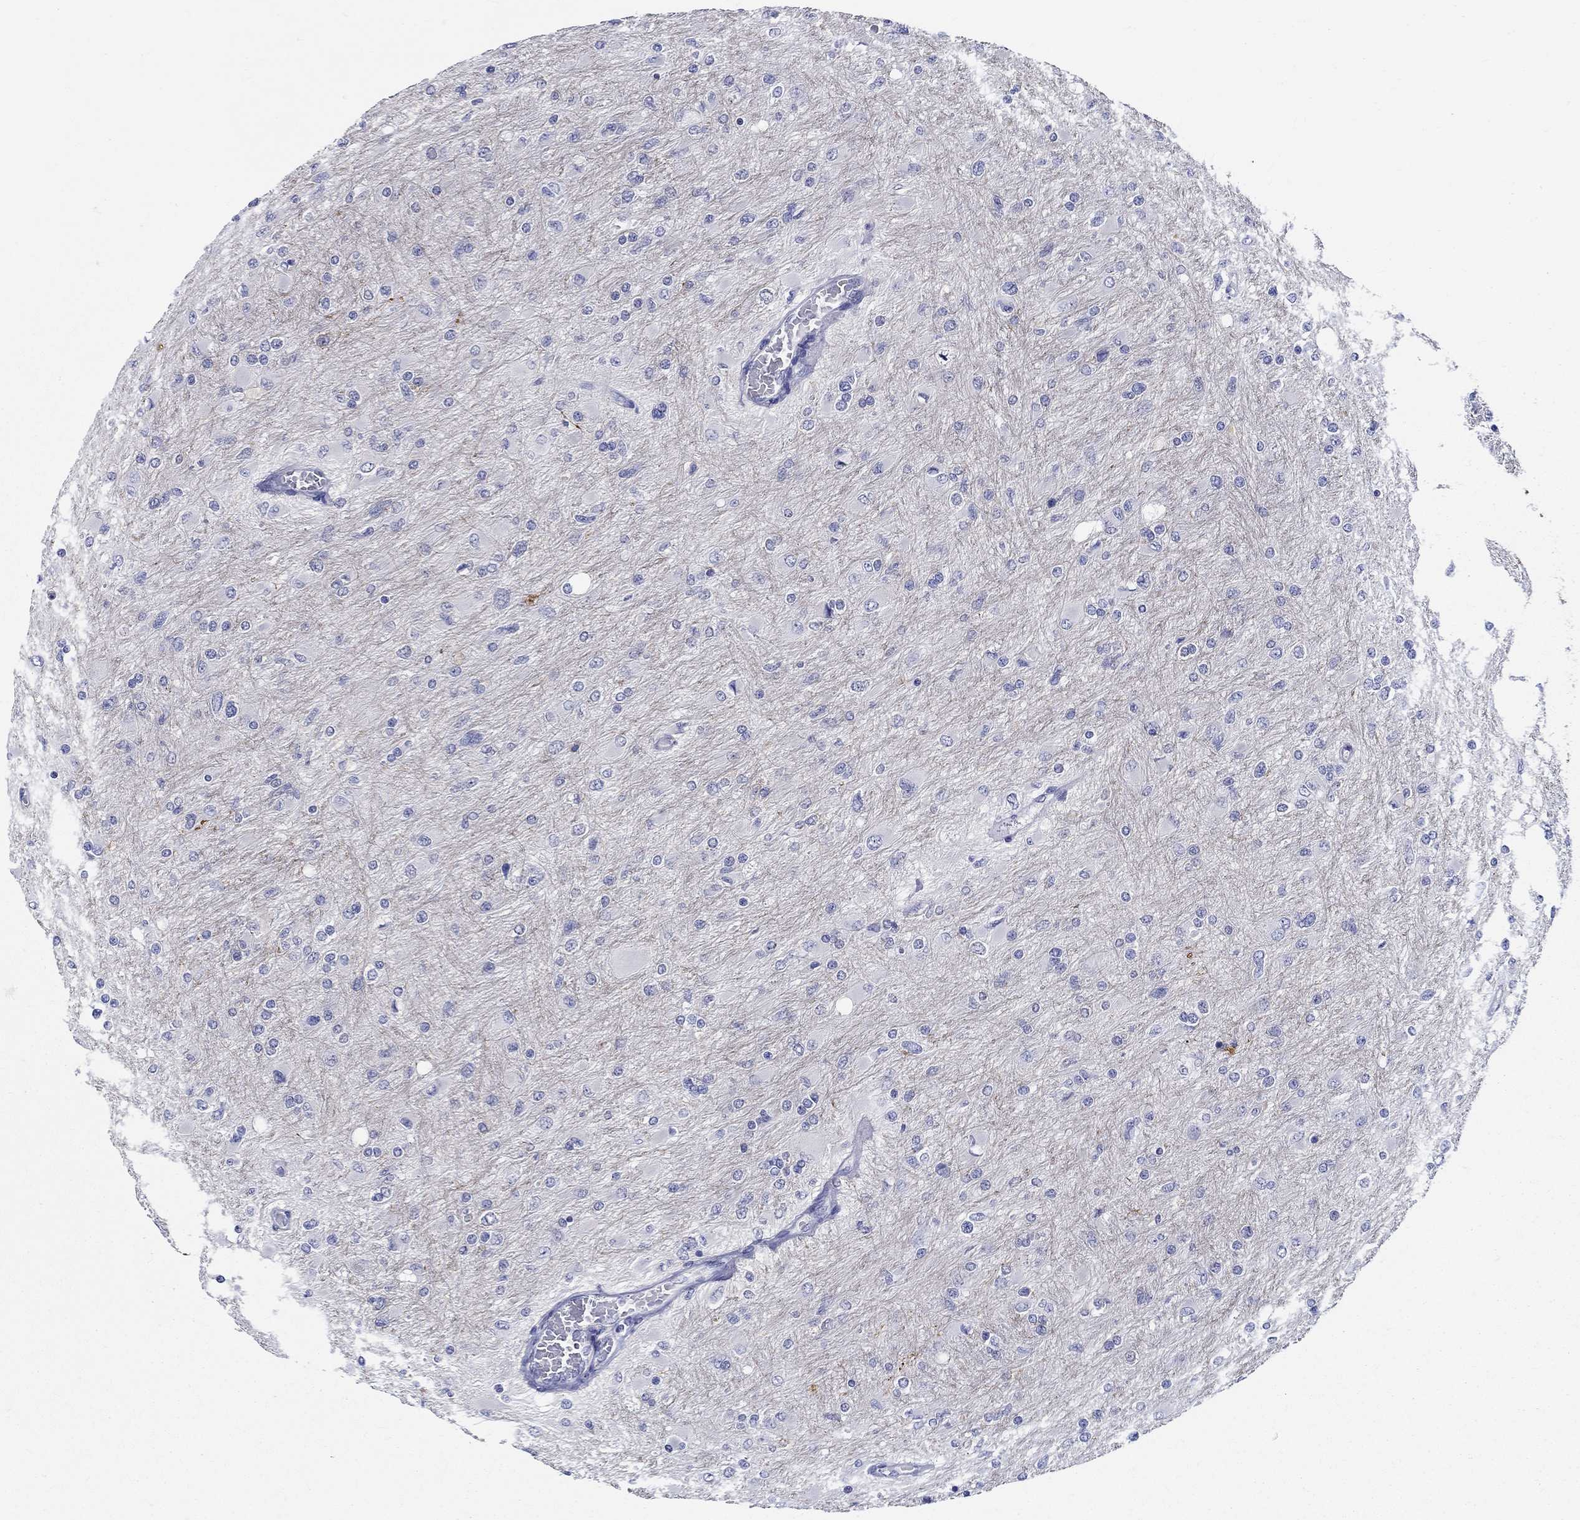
{"staining": {"intensity": "negative", "quantity": "none", "location": "none"}, "tissue": "glioma", "cell_type": "Tumor cells", "image_type": "cancer", "snomed": [{"axis": "morphology", "description": "Glioma, malignant, High grade"}, {"axis": "topography", "description": "Cerebral cortex"}], "caption": "This is an immunohistochemistry (IHC) image of human malignant glioma (high-grade). There is no staining in tumor cells.", "gene": "SLC30A3", "patient": {"sex": "female", "age": 36}}